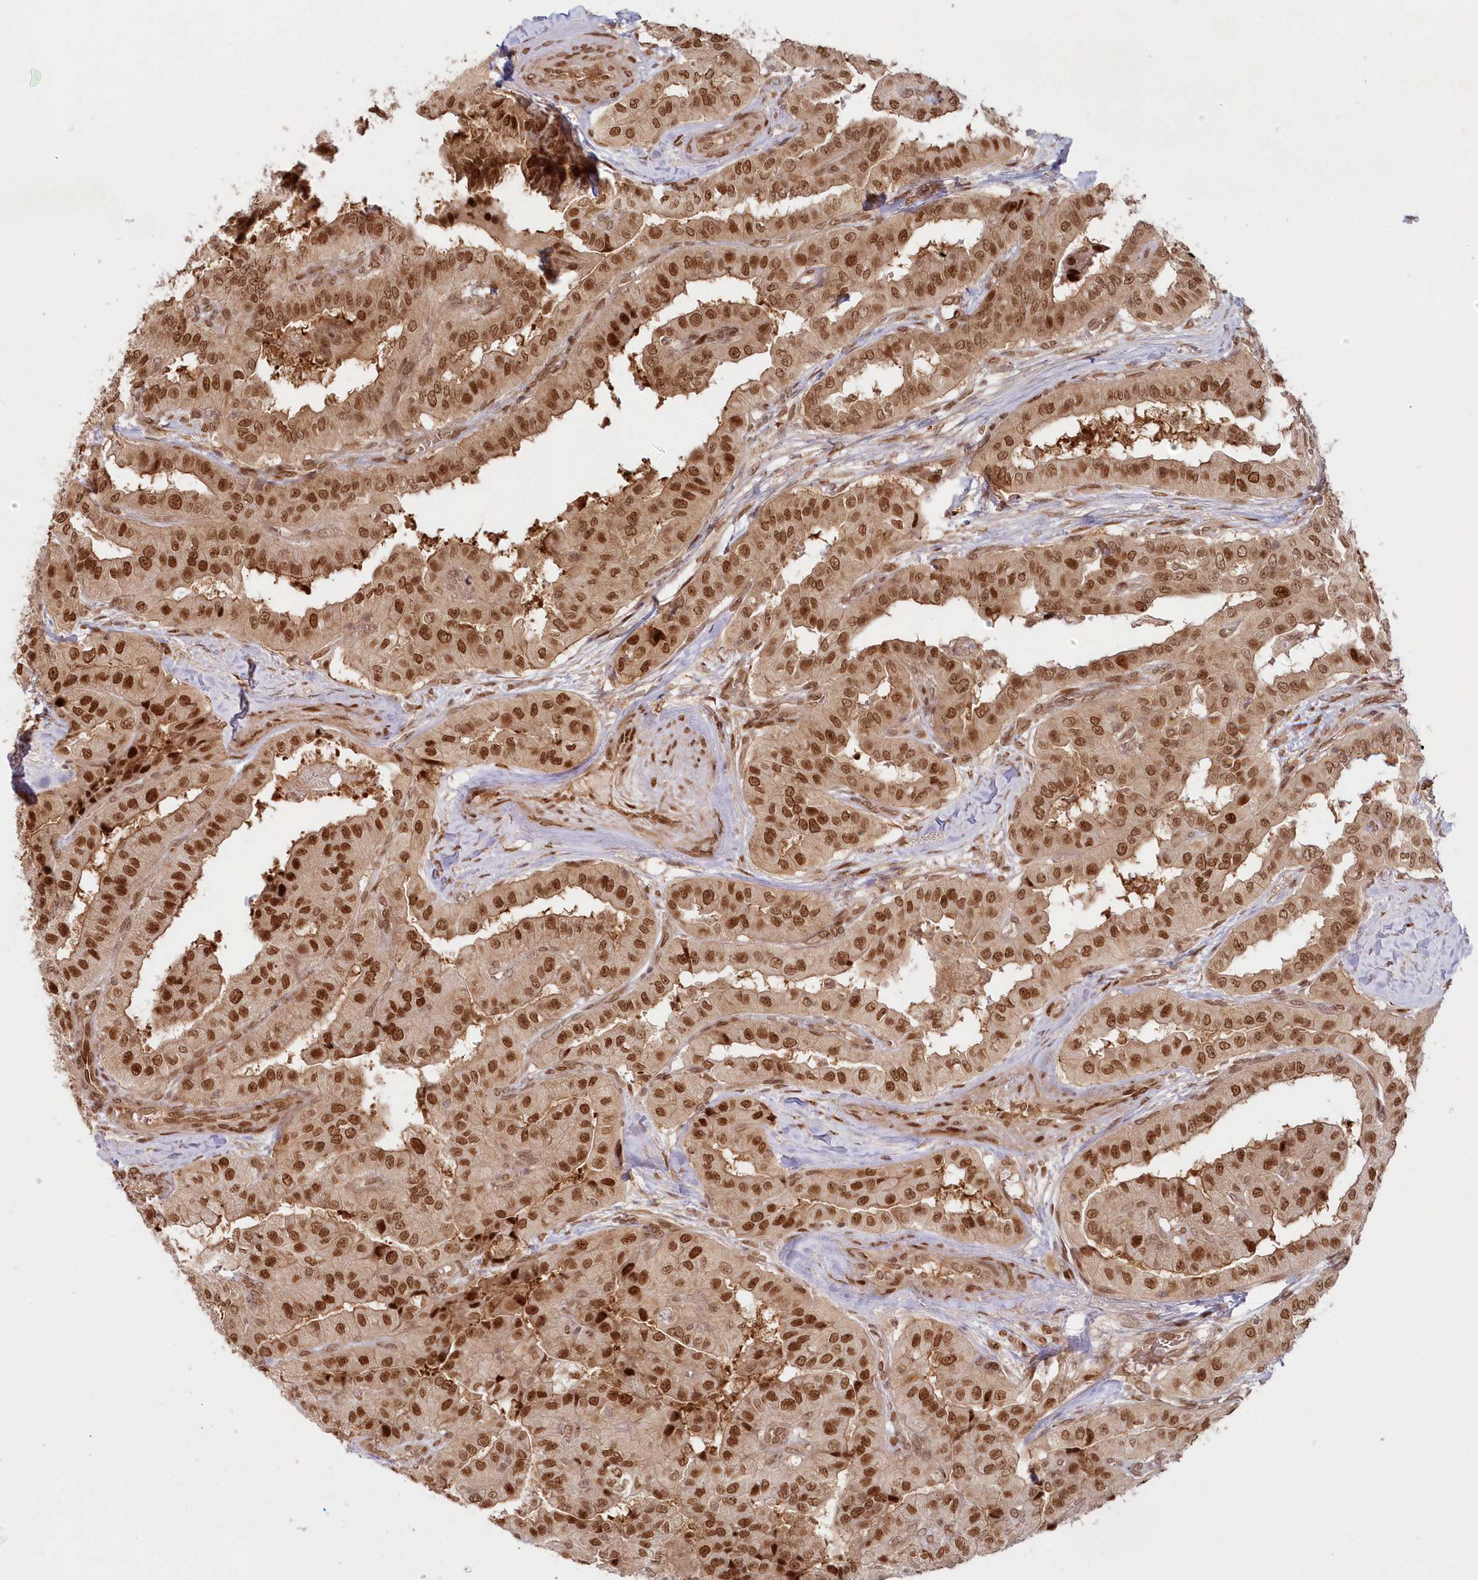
{"staining": {"intensity": "strong", "quantity": ">75%", "location": "cytoplasmic/membranous,nuclear"}, "tissue": "thyroid cancer", "cell_type": "Tumor cells", "image_type": "cancer", "snomed": [{"axis": "morphology", "description": "Papillary adenocarcinoma, NOS"}, {"axis": "topography", "description": "Thyroid gland"}], "caption": "Thyroid cancer was stained to show a protein in brown. There is high levels of strong cytoplasmic/membranous and nuclear expression in about >75% of tumor cells. (Brightfield microscopy of DAB IHC at high magnification).", "gene": "TOGARAM2", "patient": {"sex": "female", "age": 59}}